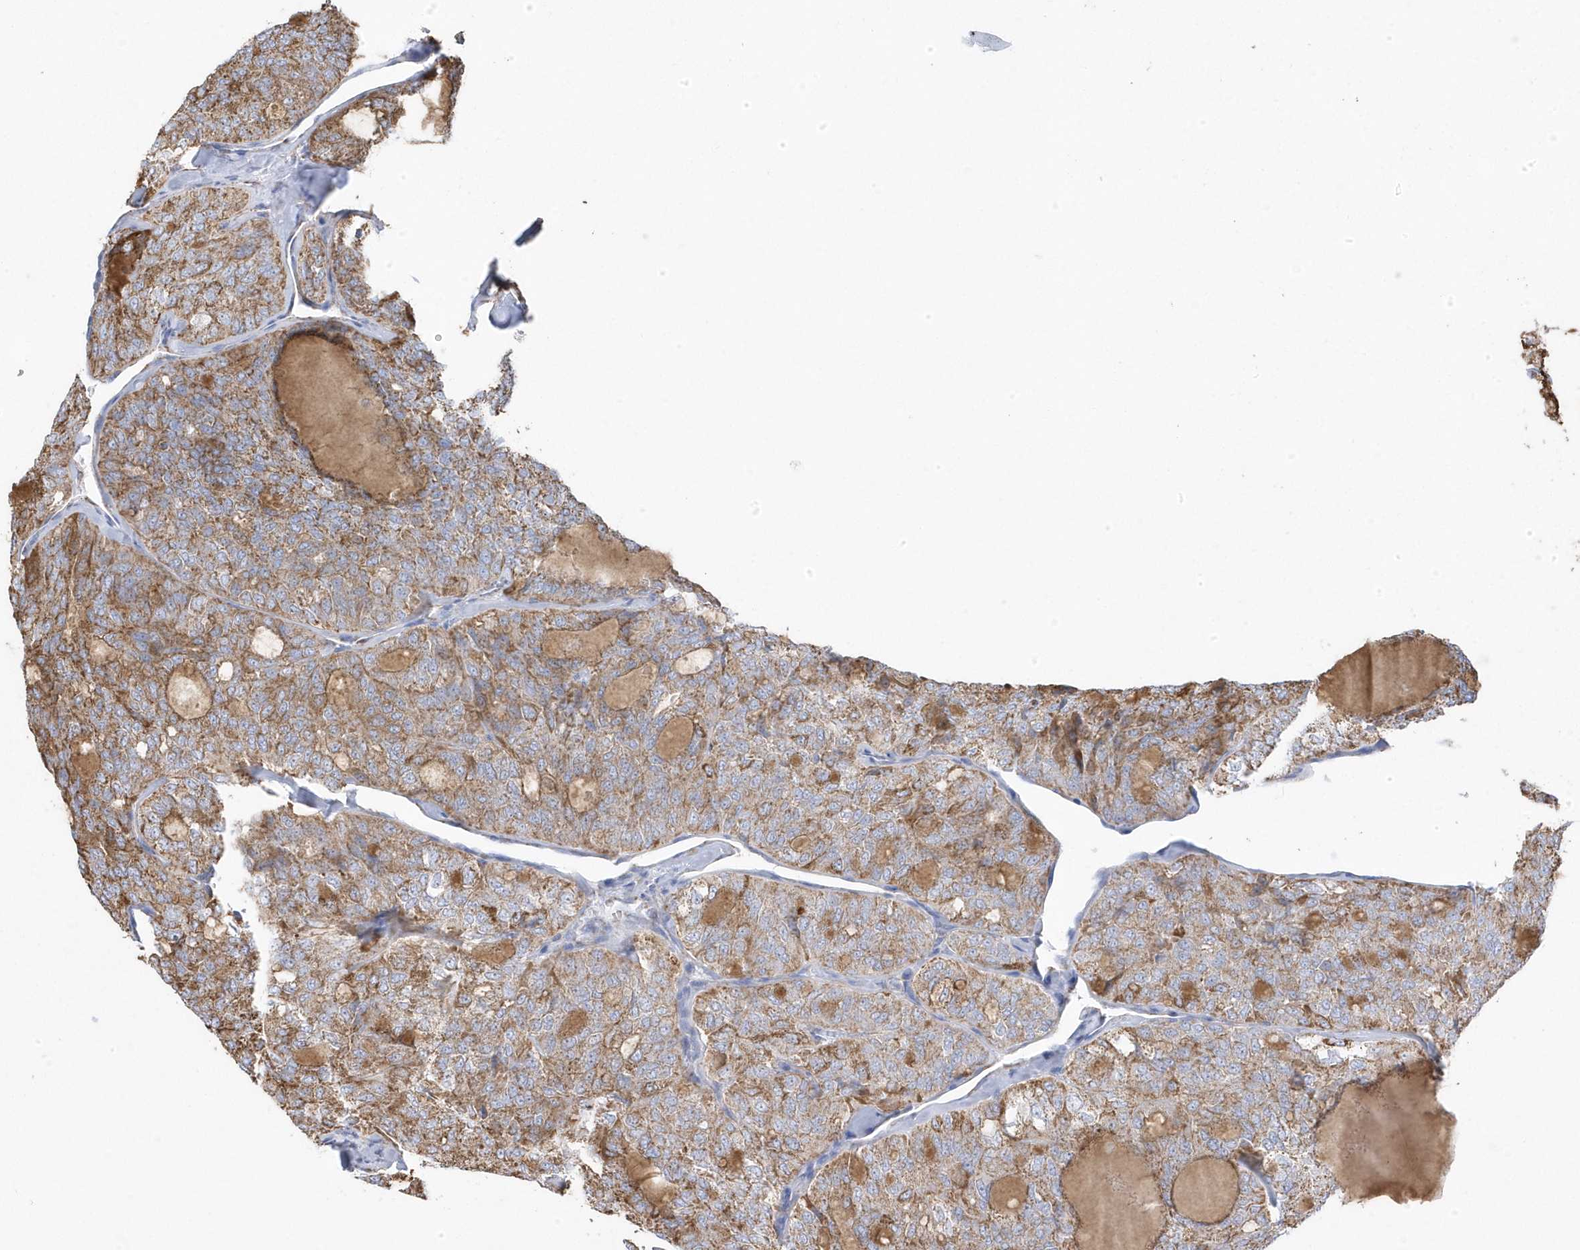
{"staining": {"intensity": "moderate", "quantity": ">75%", "location": "cytoplasmic/membranous"}, "tissue": "thyroid cancer", "cell_type": "Tumor cells", "image_type": "cancer", "snomed": [{"axis": "morphology", "description": "Follicular adenoma carcinoma, NOS"}, {"axis": "topography", "description": "Thyroid gland"}], "caption": "Human thyroid cancer (follicular adenoma carcinoma) stained with a protein marker shows moderate staining in tumor cells.", "gene": "GTPBP8", "patient": {"sex": "male", "age": 75}}